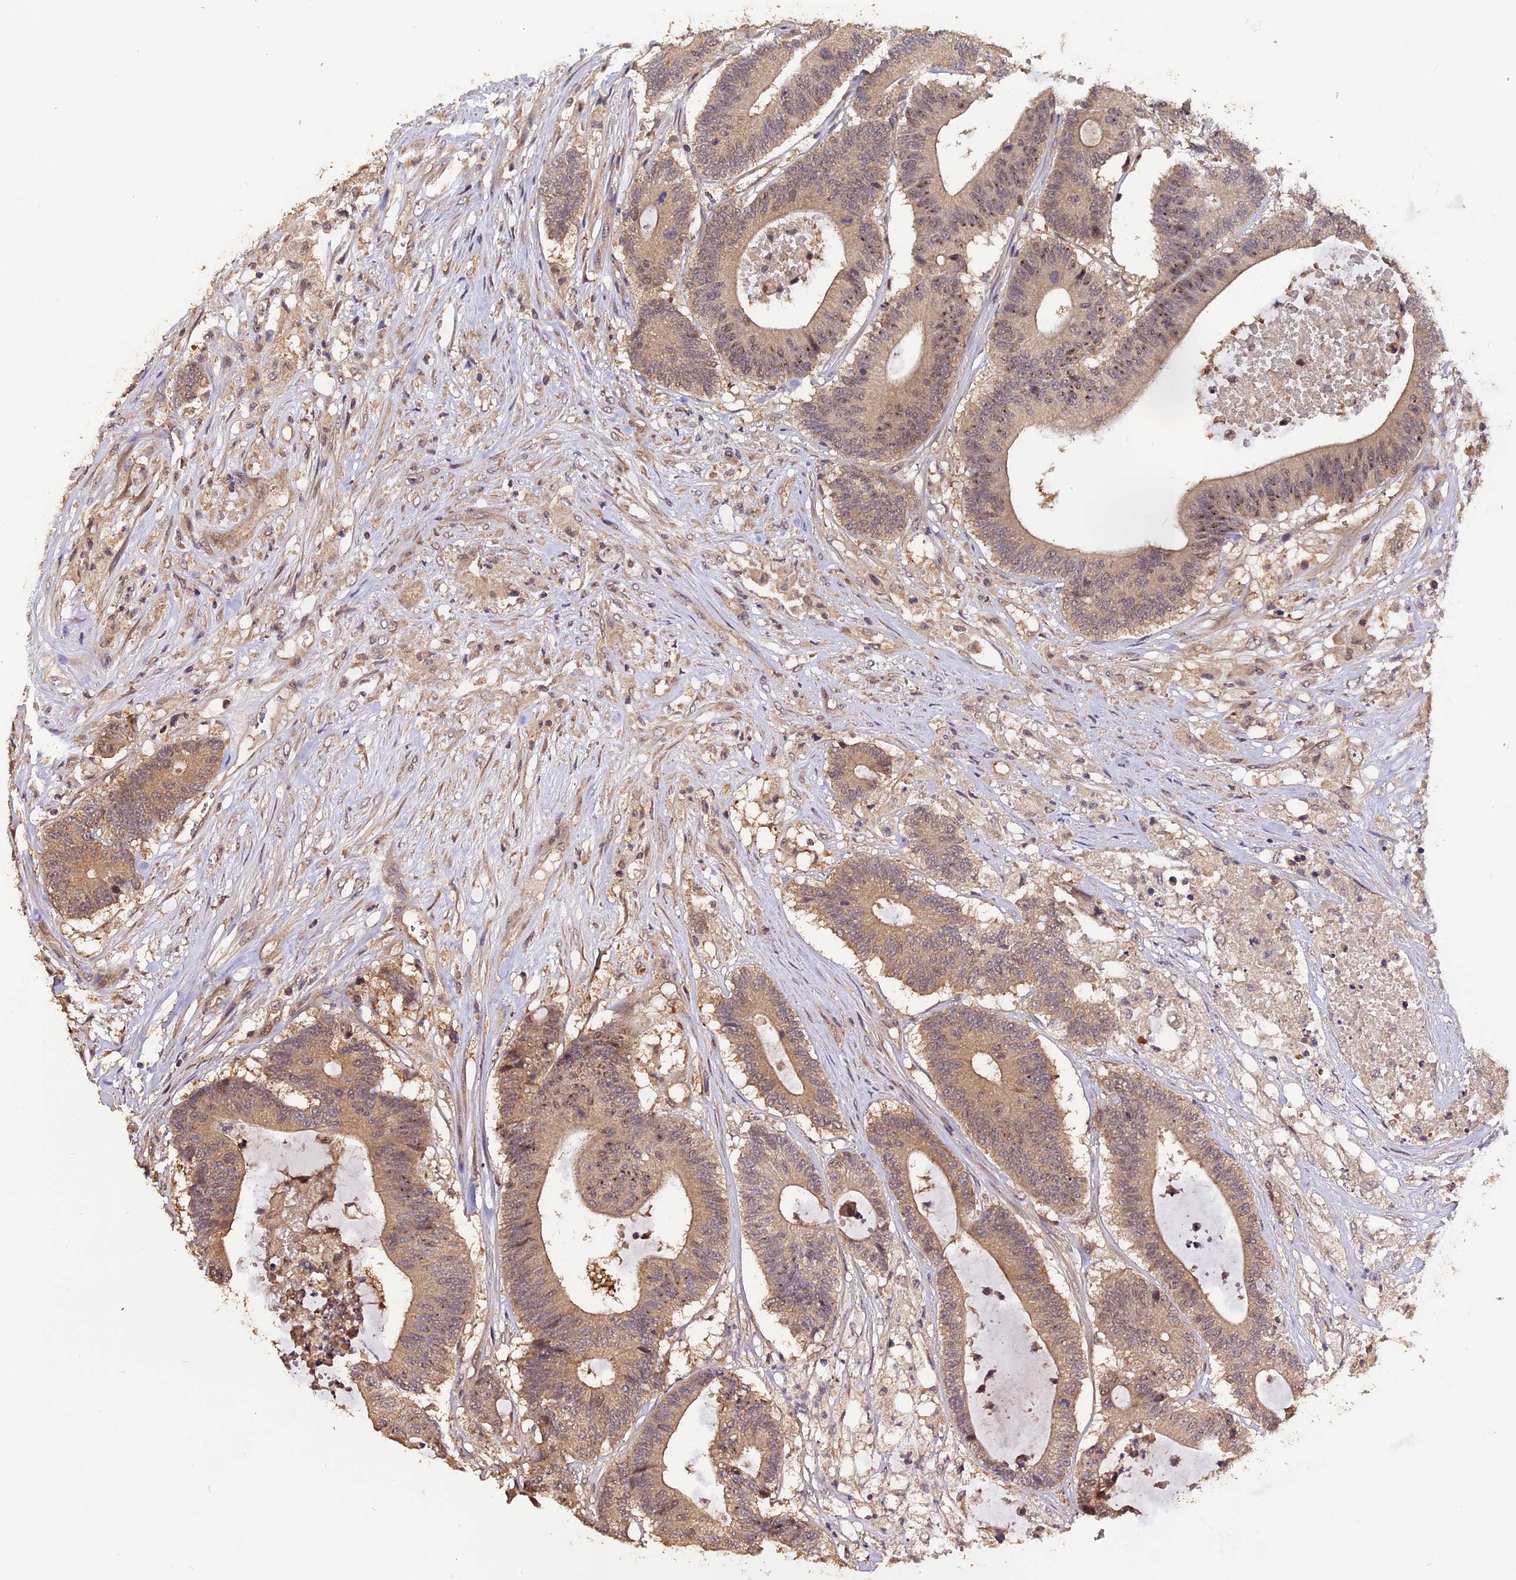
{"staining": {"intensity": "weak", "quantity": ">75%", "location": "cytoplasmic/membranous,nuclear"}, "tissue": "colorectal cancer", "cell_type": "Tumor cells", "image_type": "cancer", "snomed": [{"axis": "morphology", "description": "Adenocarcinoma, NOS"}, {"axis": "topography", "description": "Colon"}], "caption": "Protein expression analysis of colorectal adenocarcinoma demonstrates weak cytoplasmic/membranous and nuclear expression in approximately >75% of tumor cells. Using DAB (3,3'-diaminobenzidine) (brown) and hematoxylin (blue) stains, captured at high magnification using brightfield microscopy.", "gene": "TRMT1", "patient": {"sex": "female", "age": 84}}